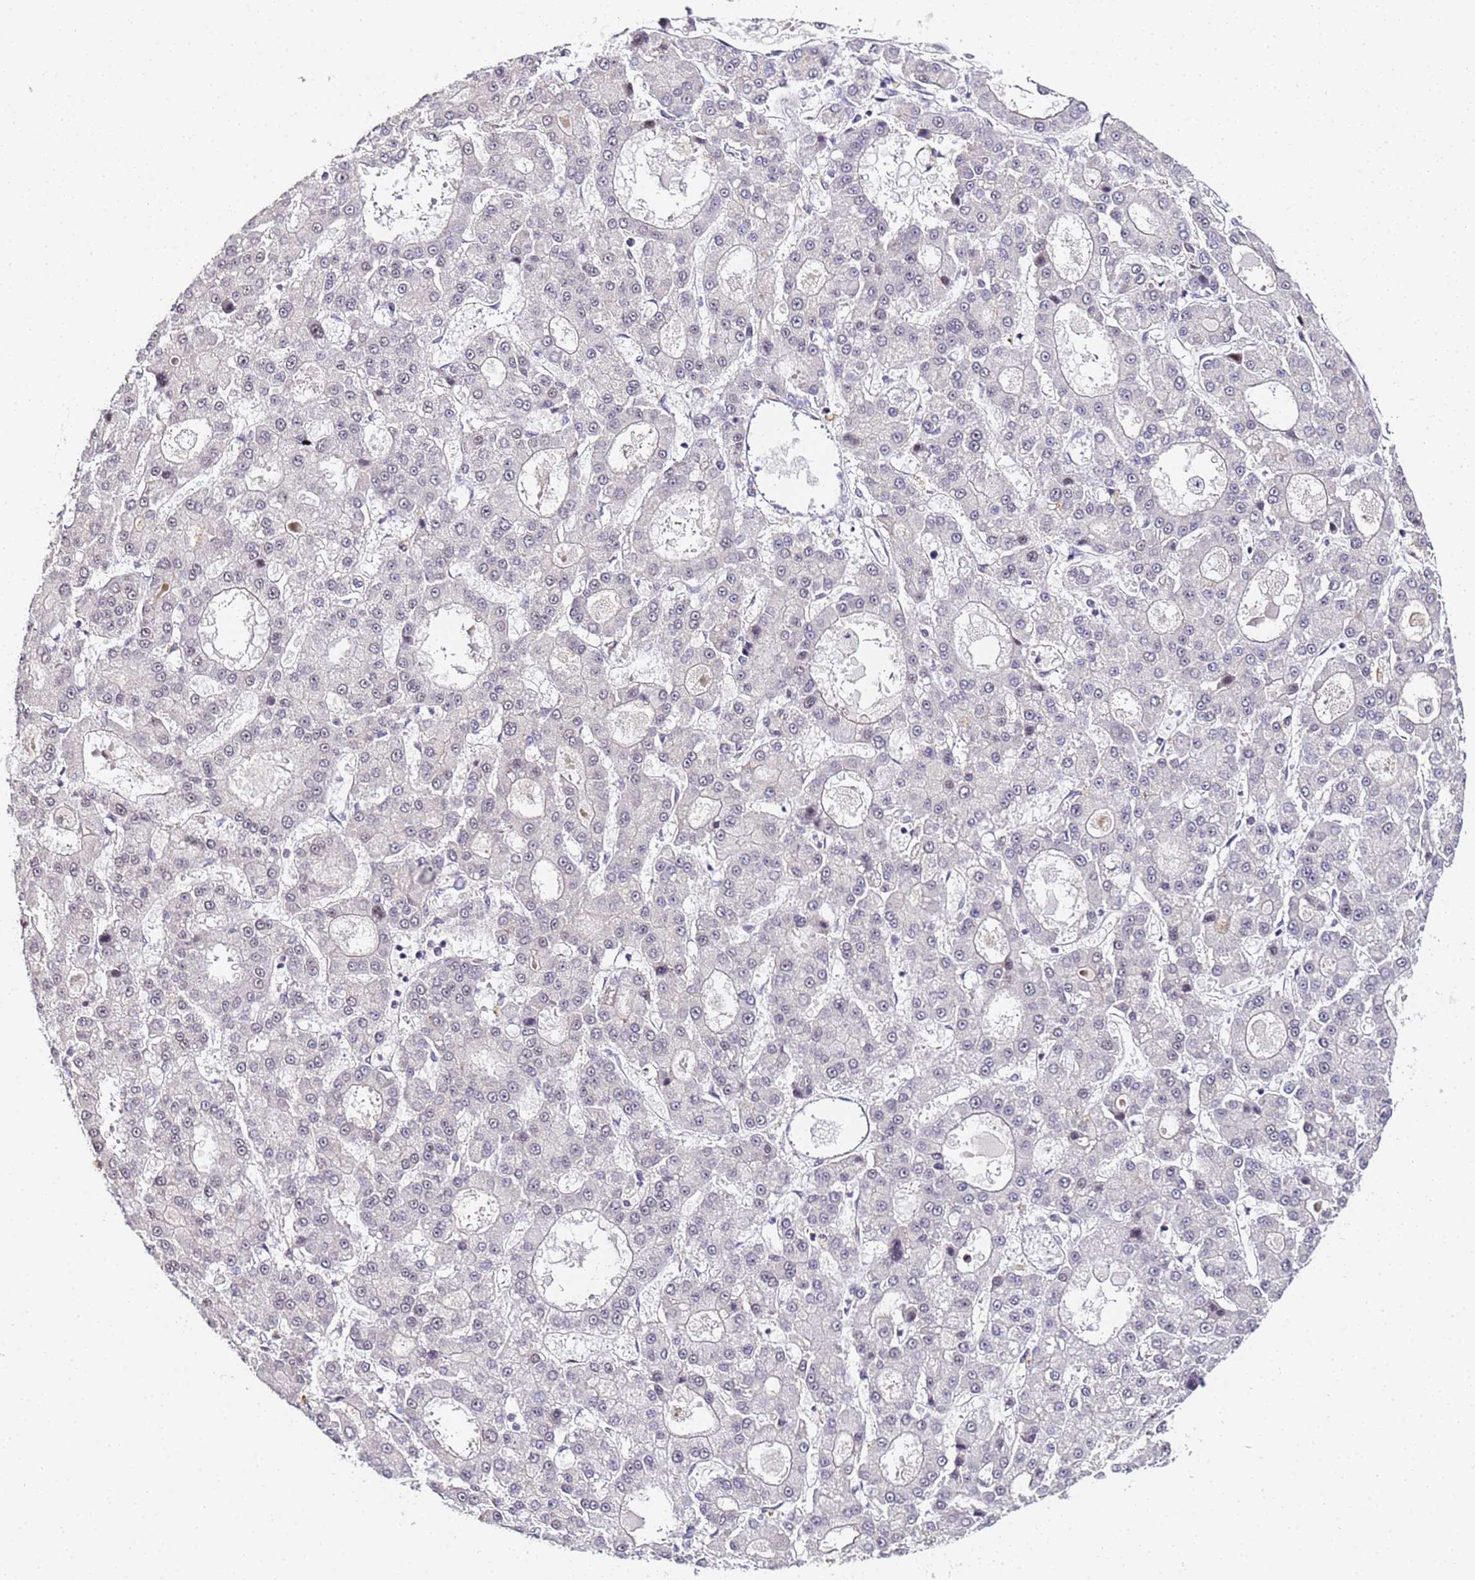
{"staining": {"intensity": "negative", "quantity": "none", "location": "none"}, "tissue": "liver cancer", "cell_type": "Tumor cells", "image_type": "cancer", "snomed": [{"axis": "morphology", "description": "Carcinoma, Hepatocellular, NOS"}, {"axis": "topography", "description": "Liver"}], "caption": "IHC micrograph of hepatocellular carcinoma (liver) stained for a protein (brown), which exhibits no expression in tumor cells.", "gene": "LSM3", "patient": {"sex": "male", "age": 70}}